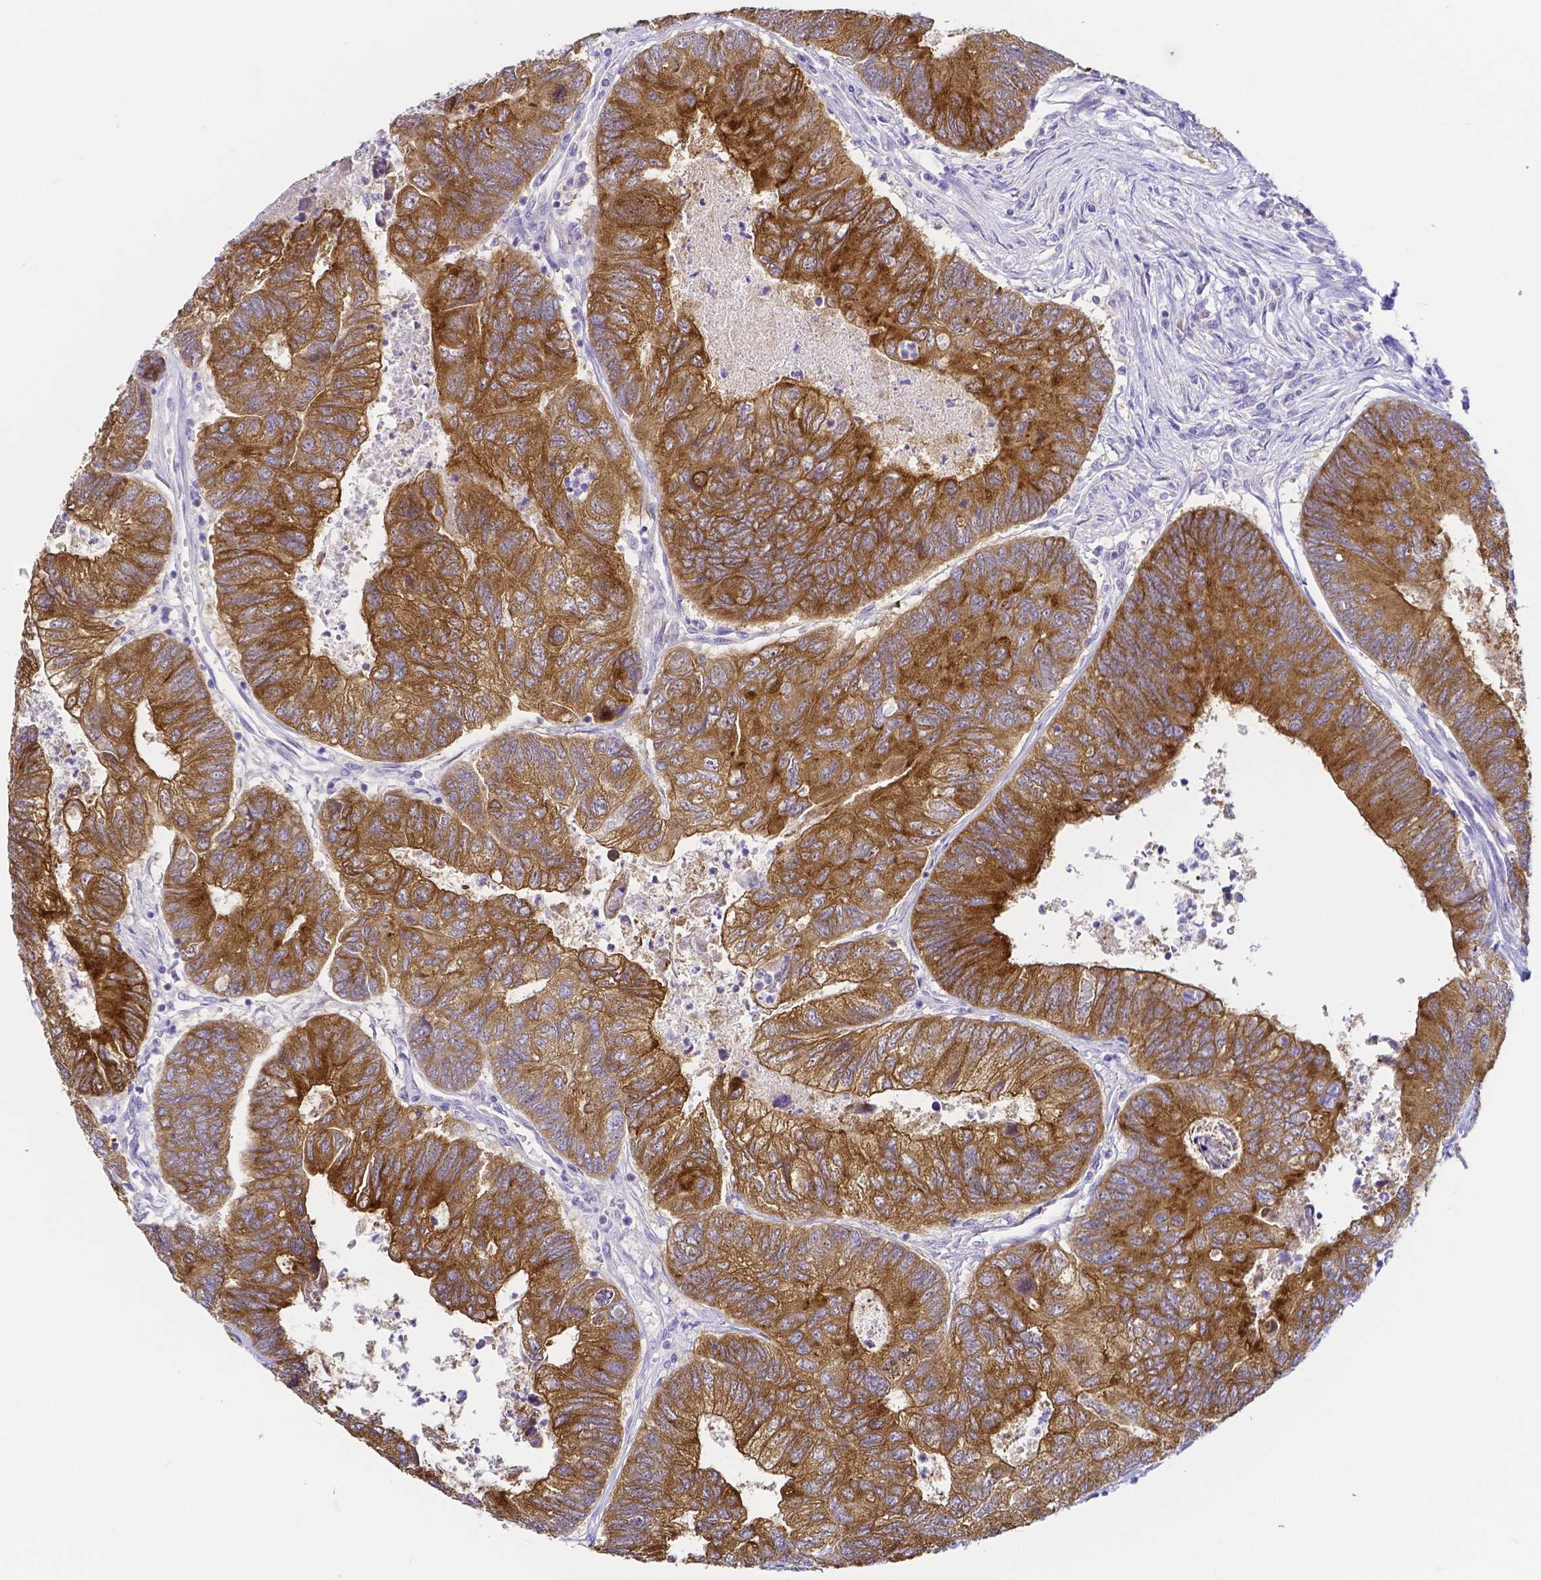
{"staining": {"intensity": "moderate", "quantity": ">75%", "location": "cytoplasmic/membranous"}, "tissue": "colorectal cancer", "cell_type": "Tumor cells", "image_type": "cancer", "snomed": [{"axis": "morphology", "description": "Adenocarcinoma, NOS"}, {"axis": "topography", "description": "Colon"}], "caption": "Moderate cytoplasmic/membranous positivity is present in about >75% of tumor cells in colorectal cancer.", "gene": "PKP3", "patient": {"sex": "female", "age": 67}}